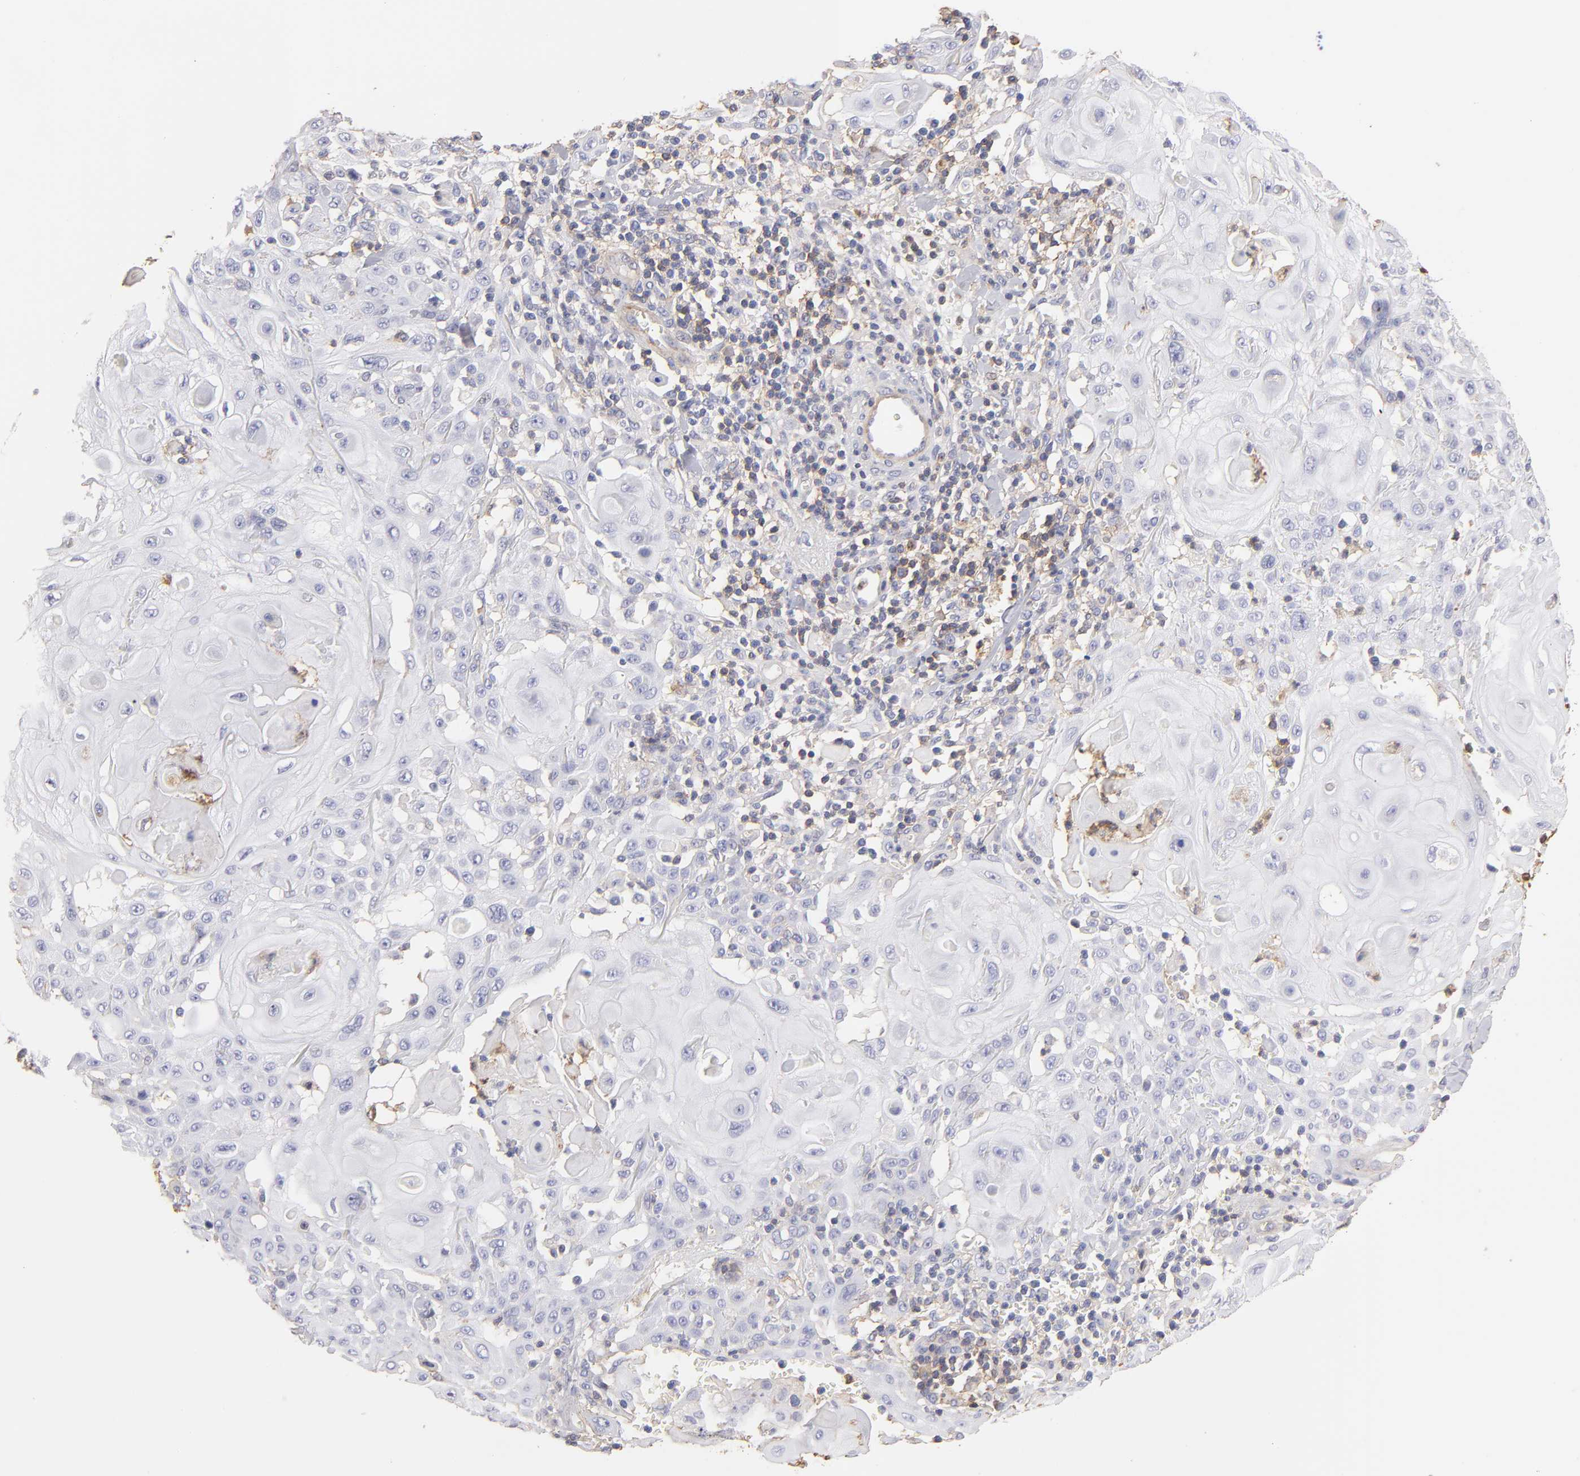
{"staining": {"intensity": "negative", "quantity": "none", "location": "none"}, "tissue": "skin cancer", "cell_type": "Tumor cells", "image_type": "cancer", "snomed": [{"axis": "morphology", "description": "Squamous cell carcinoma, NOS"}, {"axis": "topography", "description": "Skin"}], "caption": "Histopathology image shows no significant protein positivity in tumor cells of squamous cell carcinoma (skin).", "gene": "ABCB1", "patient": {"sex": "male", "age": 24}}